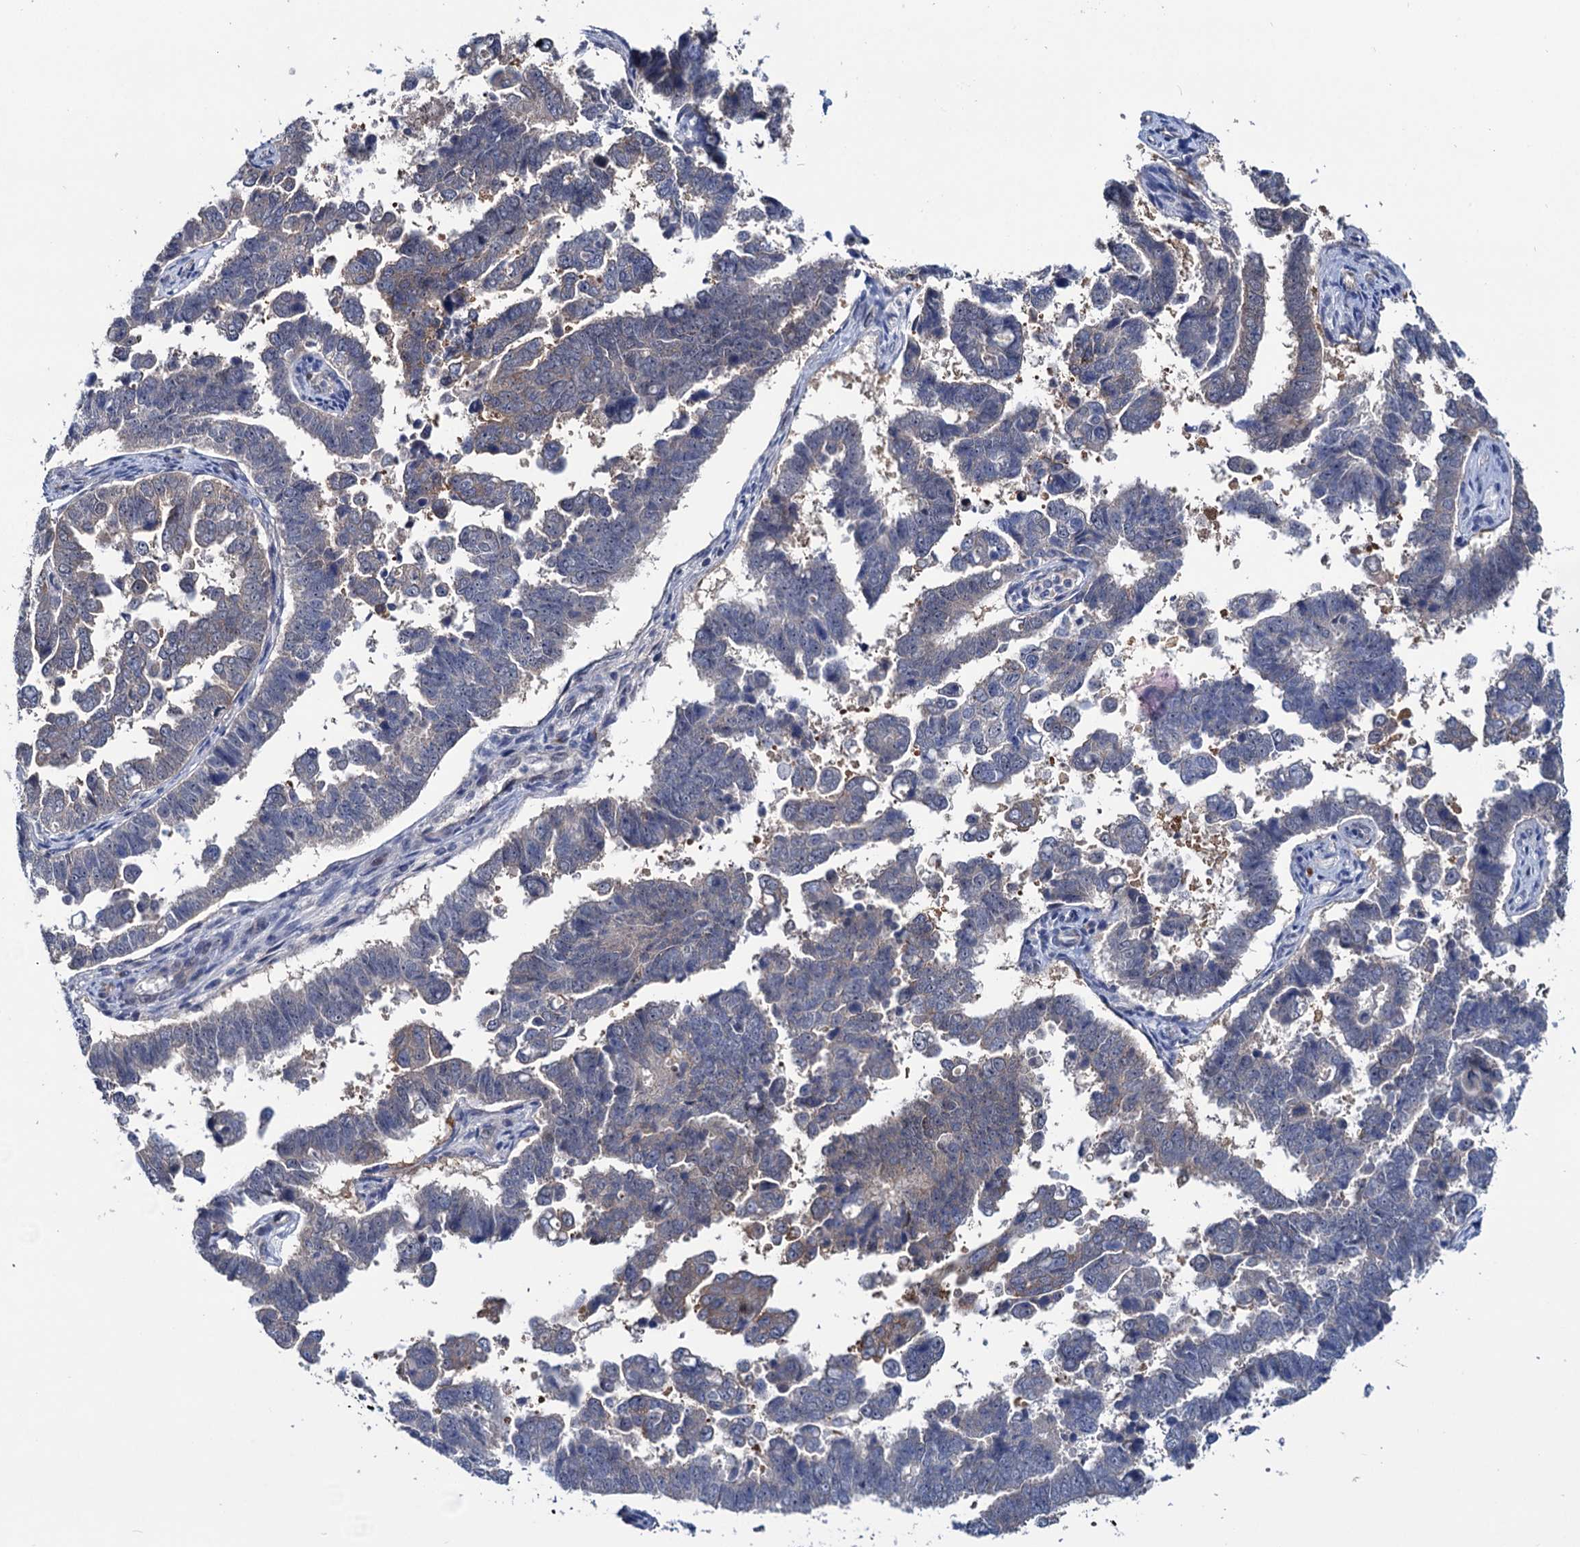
{"staining": {"intensity": "negative", "quantity": "none", "location": "none"}, "tissue": "endometrial cancer", "cell_type": "Tumor cells", "image_type": "cancer", "snomed": [{"axis": "morphology", "description": "Adenocarcinoma, NOS"}, {"axis": "topography", "description": "Endometrium"}], "caption": "This is an immunohistochemistry micrograph of human endometrial cancer. There is no staining in tumor cells.", "gene": "EYA4", "patient": {"sex": "female", "age": 75}}